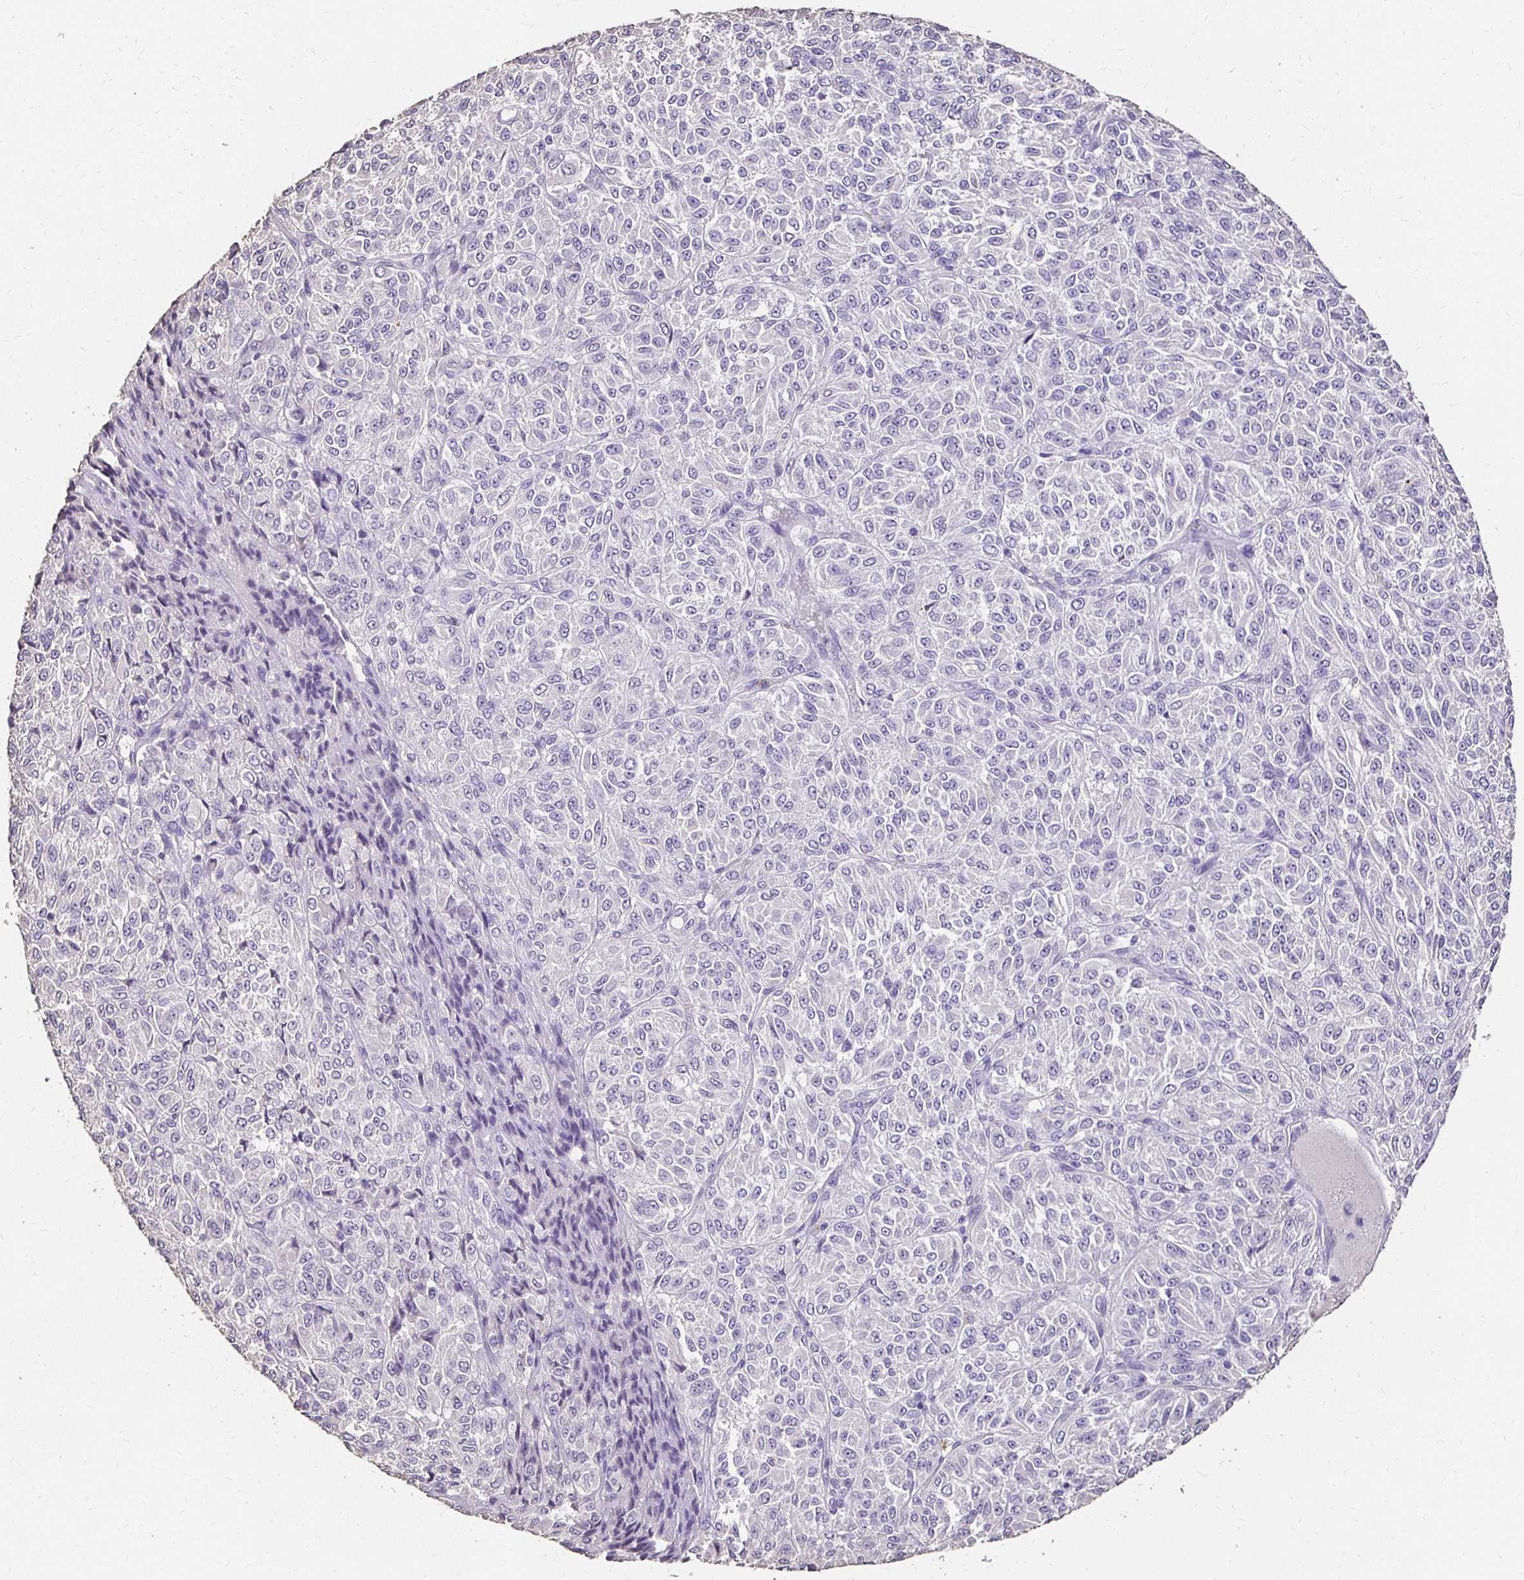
{"staining": {"intensity": "negative", "quantity": "none", "location": "none"}, "tissue": "melanoma", "cell_type": "Tumor cells", "image_type": "cancer", "snomed": [{"axis": "morphology", "description": "Malignant melanoma, Metastatic site"}, {"axis": "topography", "description": "Brain"}], "caption": "This is a photomicrograph of immunohistochemistry (IHC) staining of malignant melanoma (metastatic site), which shows no positivity in tumor cells.", "gene": "UGT1A6", "patient": {"sex": "female", "age": 56}}